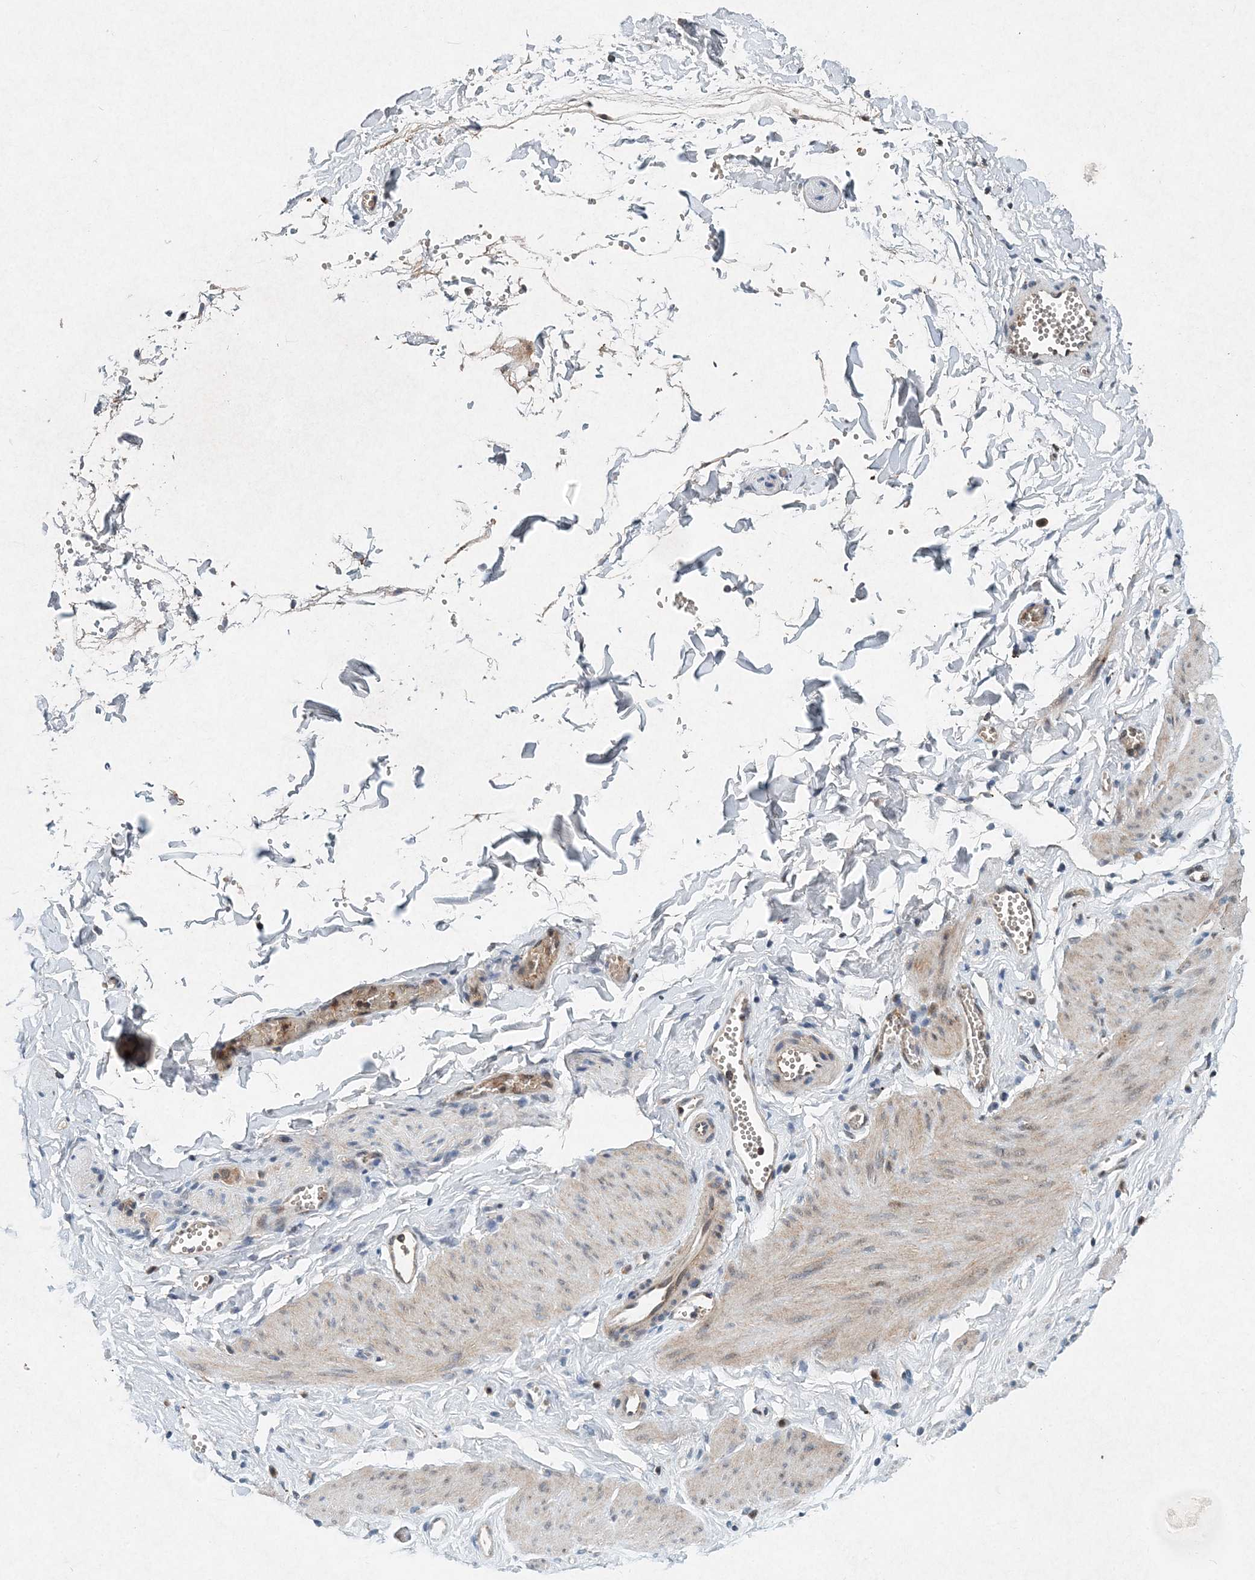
{"staining": {"intensity": "moderate", "quantity": ">75%", "location": "nuclear"}, "tissue": "adipose tissue", "cell_type": "Adipocytes", "image_type": "normal", "snomed": [{"axis": "morphology", "description": "Normal tissue, NOS"}, {"axis": "topography", "description": "Gallbladder"}, {"axis": "topography", "description": "Peripheral nerve tissue"}], "caption": "High-magnification brightfield microscopy of benign adipose tissue stained with DAB (3,3'-diaminobenzidine) (brown) and counterstained with hematoxylin (blue). adipocytes exhibit moderate nuclear expression is seen in about>75% of cells.", "gene": "KPNA4", "patient": {"sex": "male", "age": 38}}